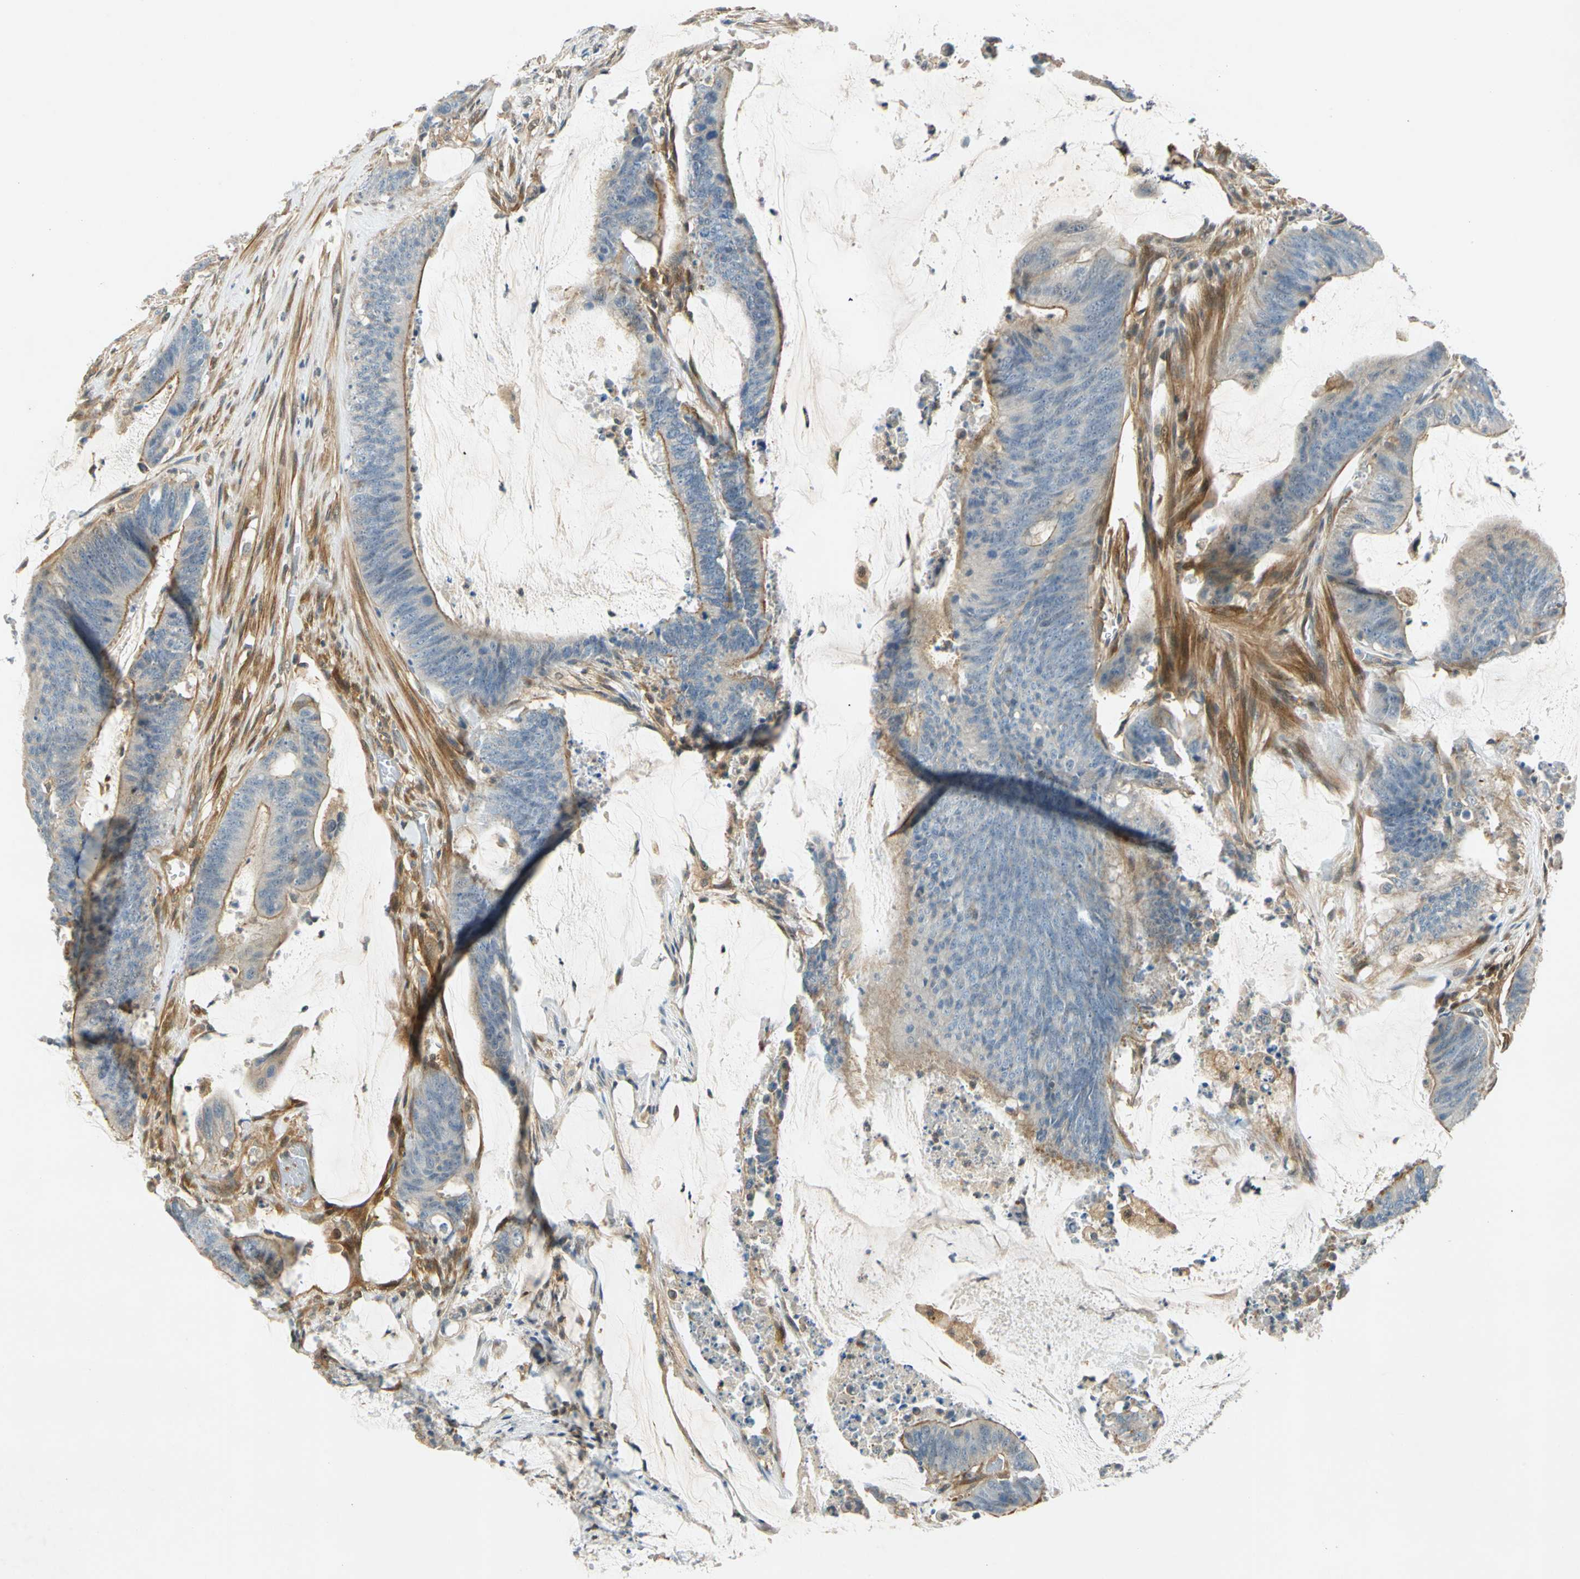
{"staining": {"intensity": "moderate", "quantity": "25%-75%", "location": "cytoplasmic/membranous"}, "tissue": "colorectal cancer", "cell_type": "Tumor cells", "image_type": "cancer", "snomed": [{"axis": "morphology", "description": "Adenocarcinoma, NOS"}, {"axis": "topography", "description": "Rectum"}], "caption": "High-magnification brightfield microscopy of colorectal cancer stained with DAB (3,3'-diaminobenzidine) (brown) and counterstained with hematoxylin (blue). tumor cells exhibit moderate cytoplasmic/membranous expression is appreciated in about25%-75% of cells. Immunohistochemistry stains the protein in brown and the nuclei are stained blue.", "gene": "WIPI1", "patient": {"sex": "female", "age": 66}}